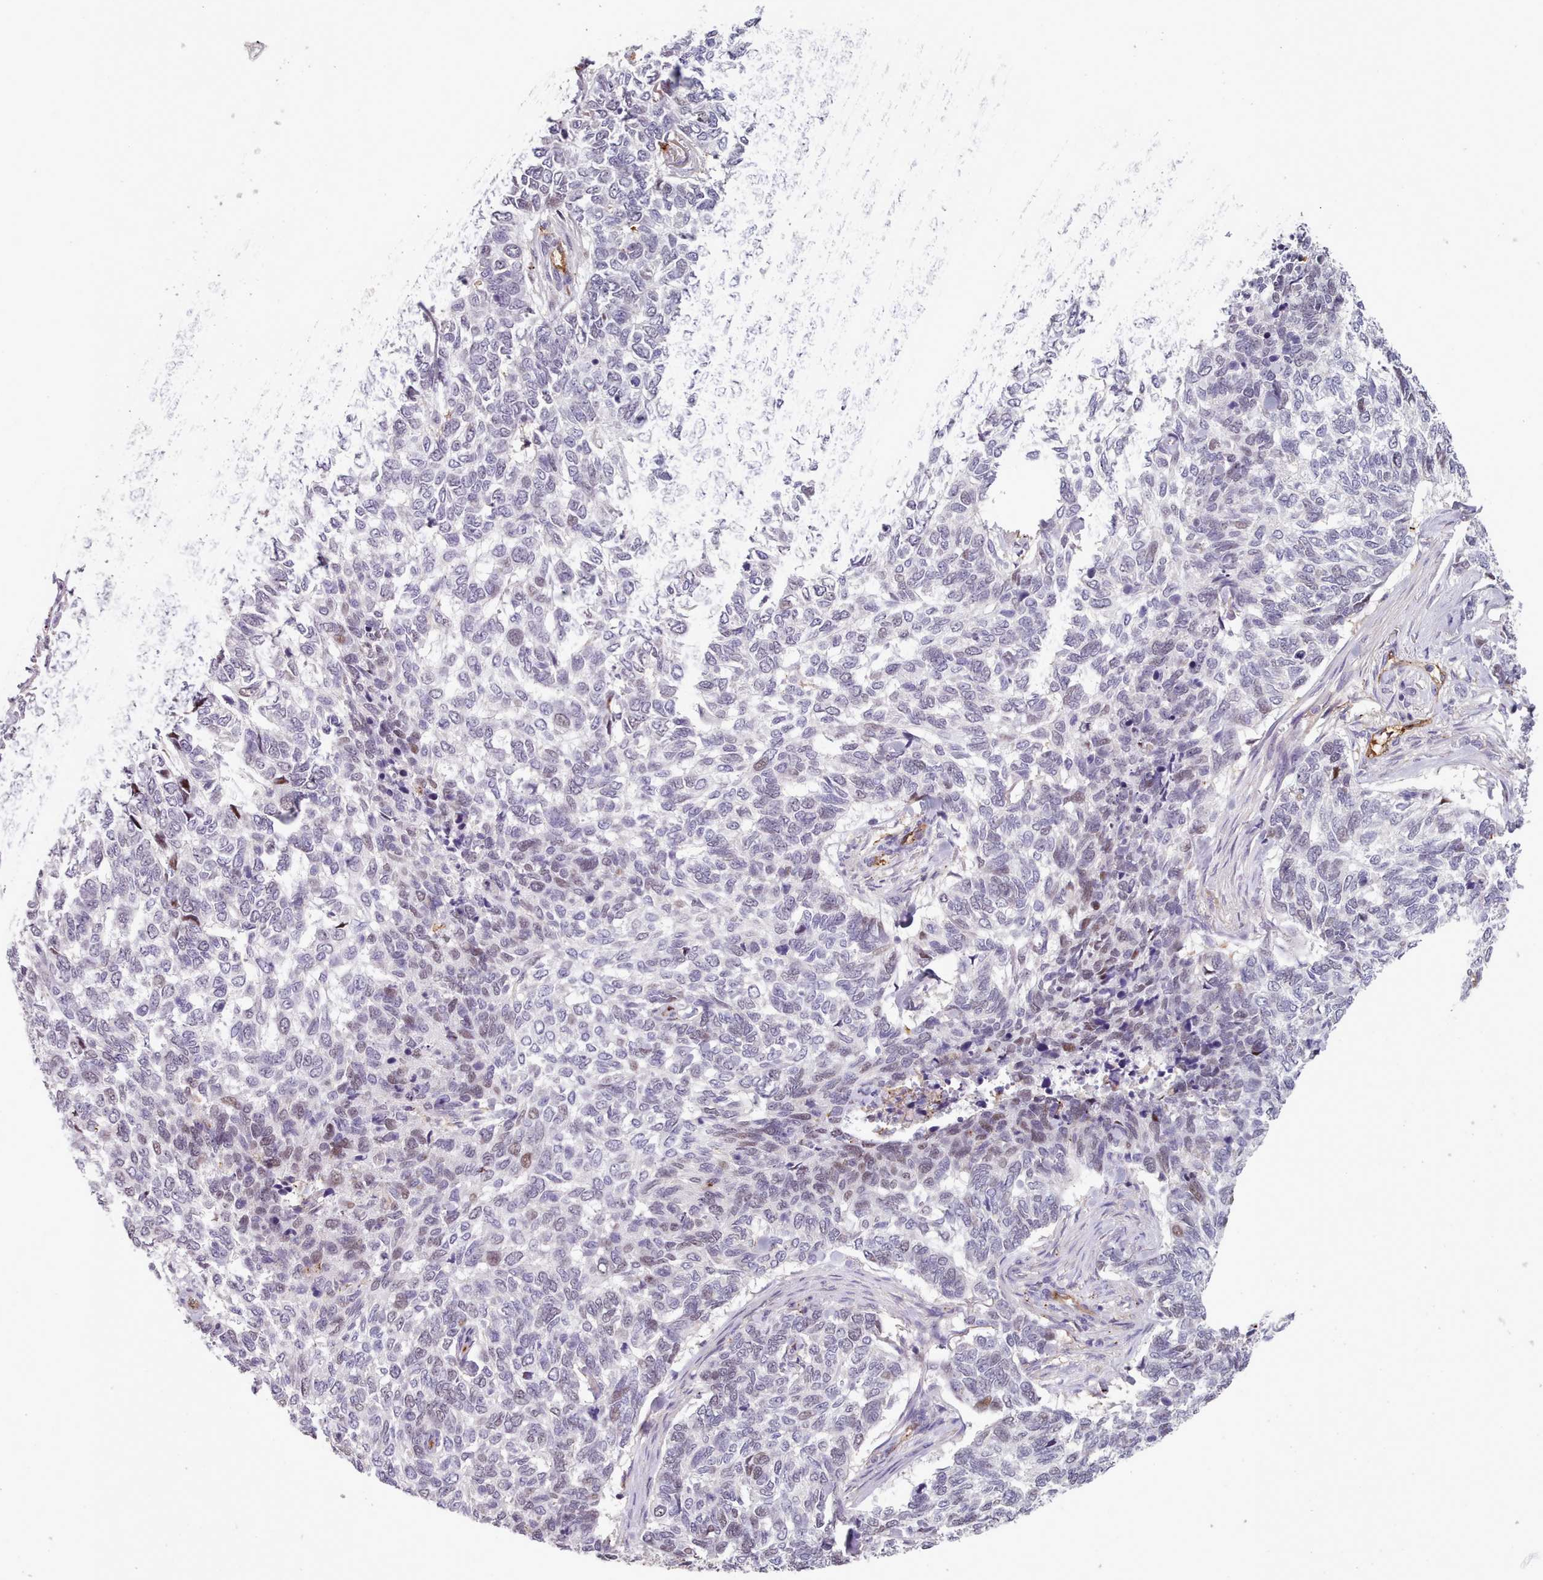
{"staining": {"intensity": "negative", "quantity": "none", "location": "none"}, "tissue": "skin cancer", "cell_type": "Tumor cells", "image_type": "cancer", "snomed": [{"axis": "morphology", "description": "Basal cell carcinoma"}, {"axis": "topography", "description": "Skin"}], "caption": "Protein analysis of skin cancer shows no significant staining in tumor cells.", "gene": "CD300LF", "patient": {"sex": "female", "age": 65}}